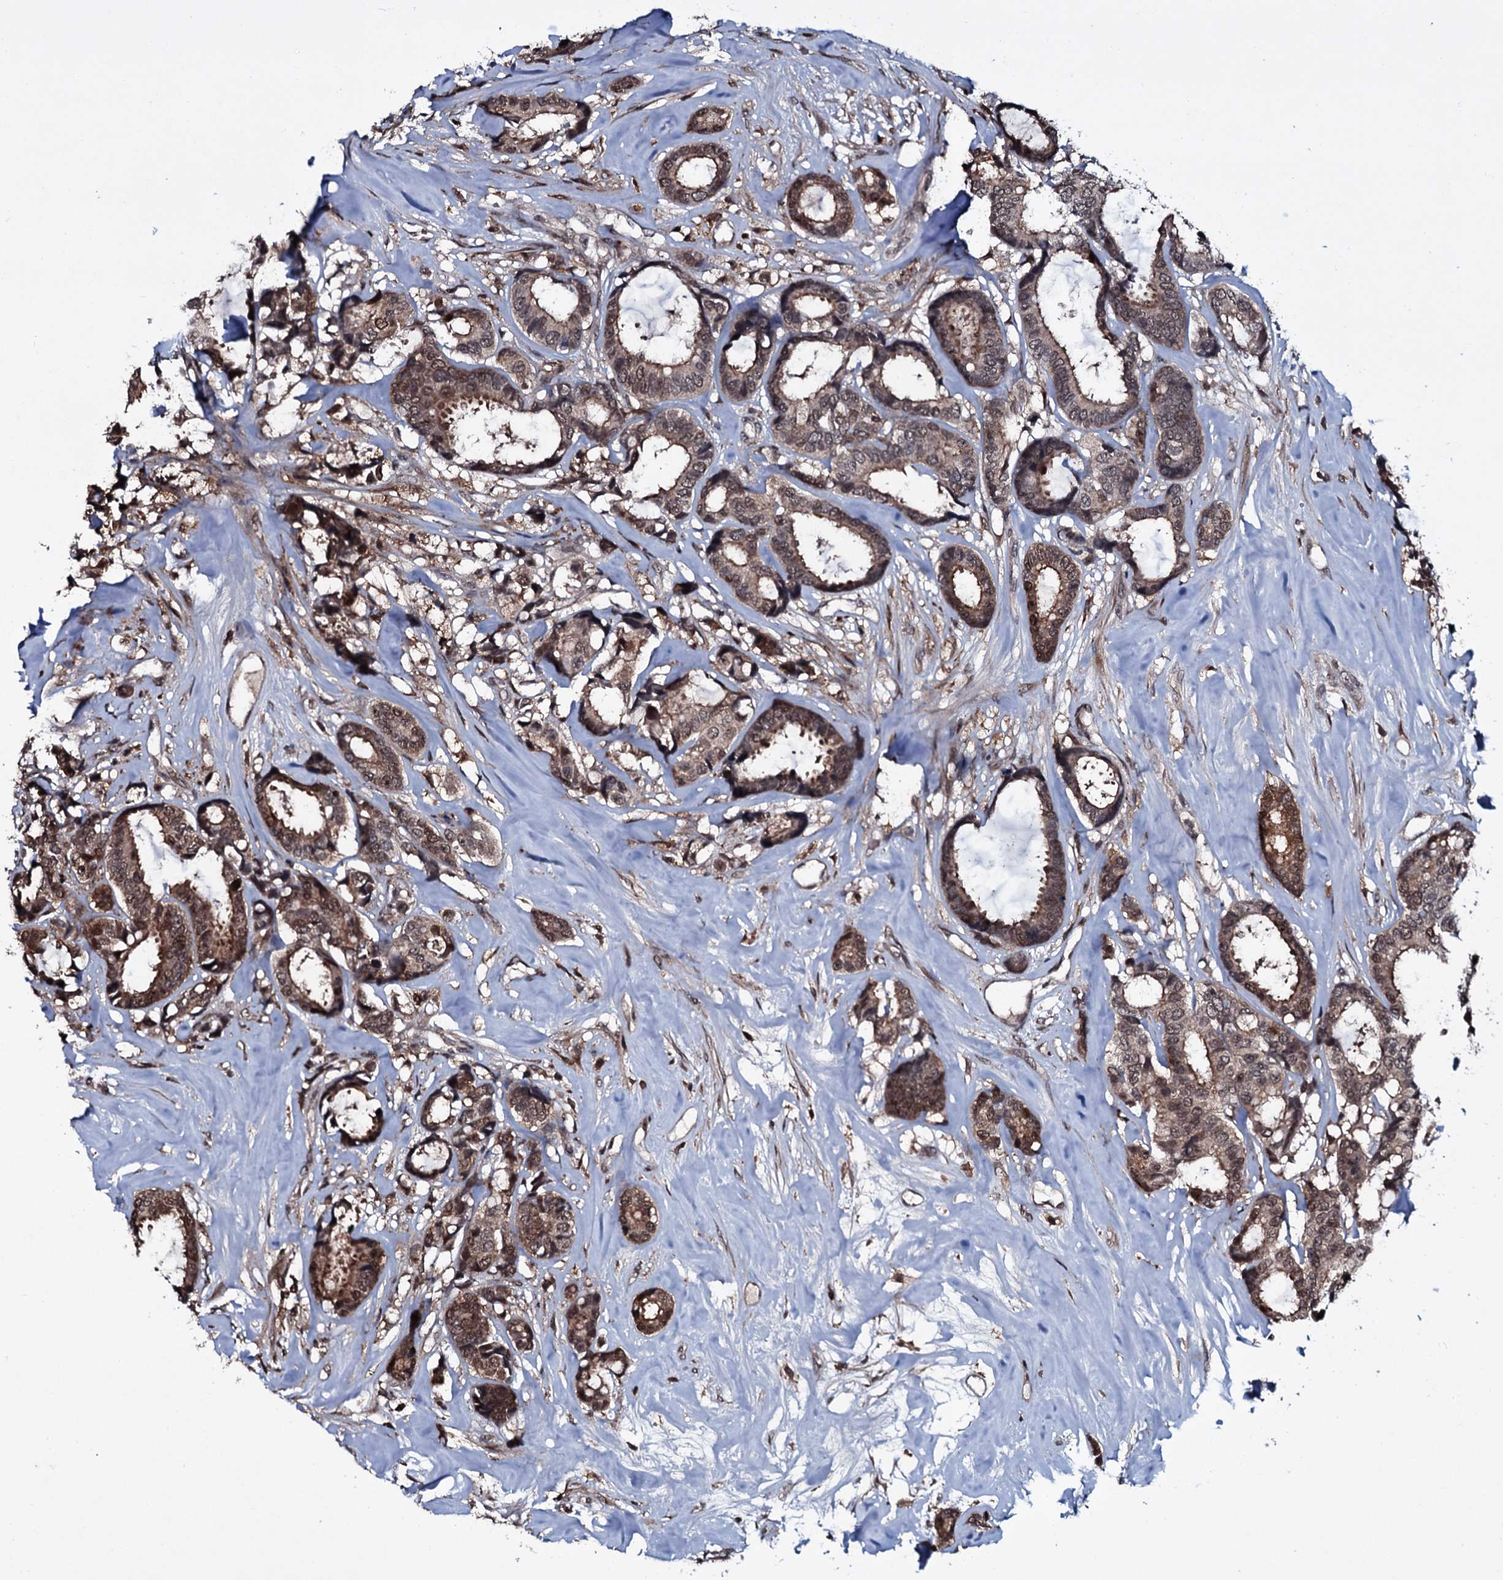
{"staining": {"intensity": "moderate", "quantity": ">75%", "location": "cytoplasmic/membranous,nuclear"}, "tissue": "breast cancer", "cell_type": "Tumor cells", "image_type": "cancer", "snomed": [{"axis": "morphology", "description": "Duct carcinoma"}, {"axis": "topography", "description": "Breast"}], "caption": "Protein expression by IHC shows moderate cytoplasmic/membranous and nuclear staining in approximately >75% of tumor cells in breast infiltrating ductal carcinoma.", "gene": "HDDC3", "patient": {"sex": "female", "age": 87}}